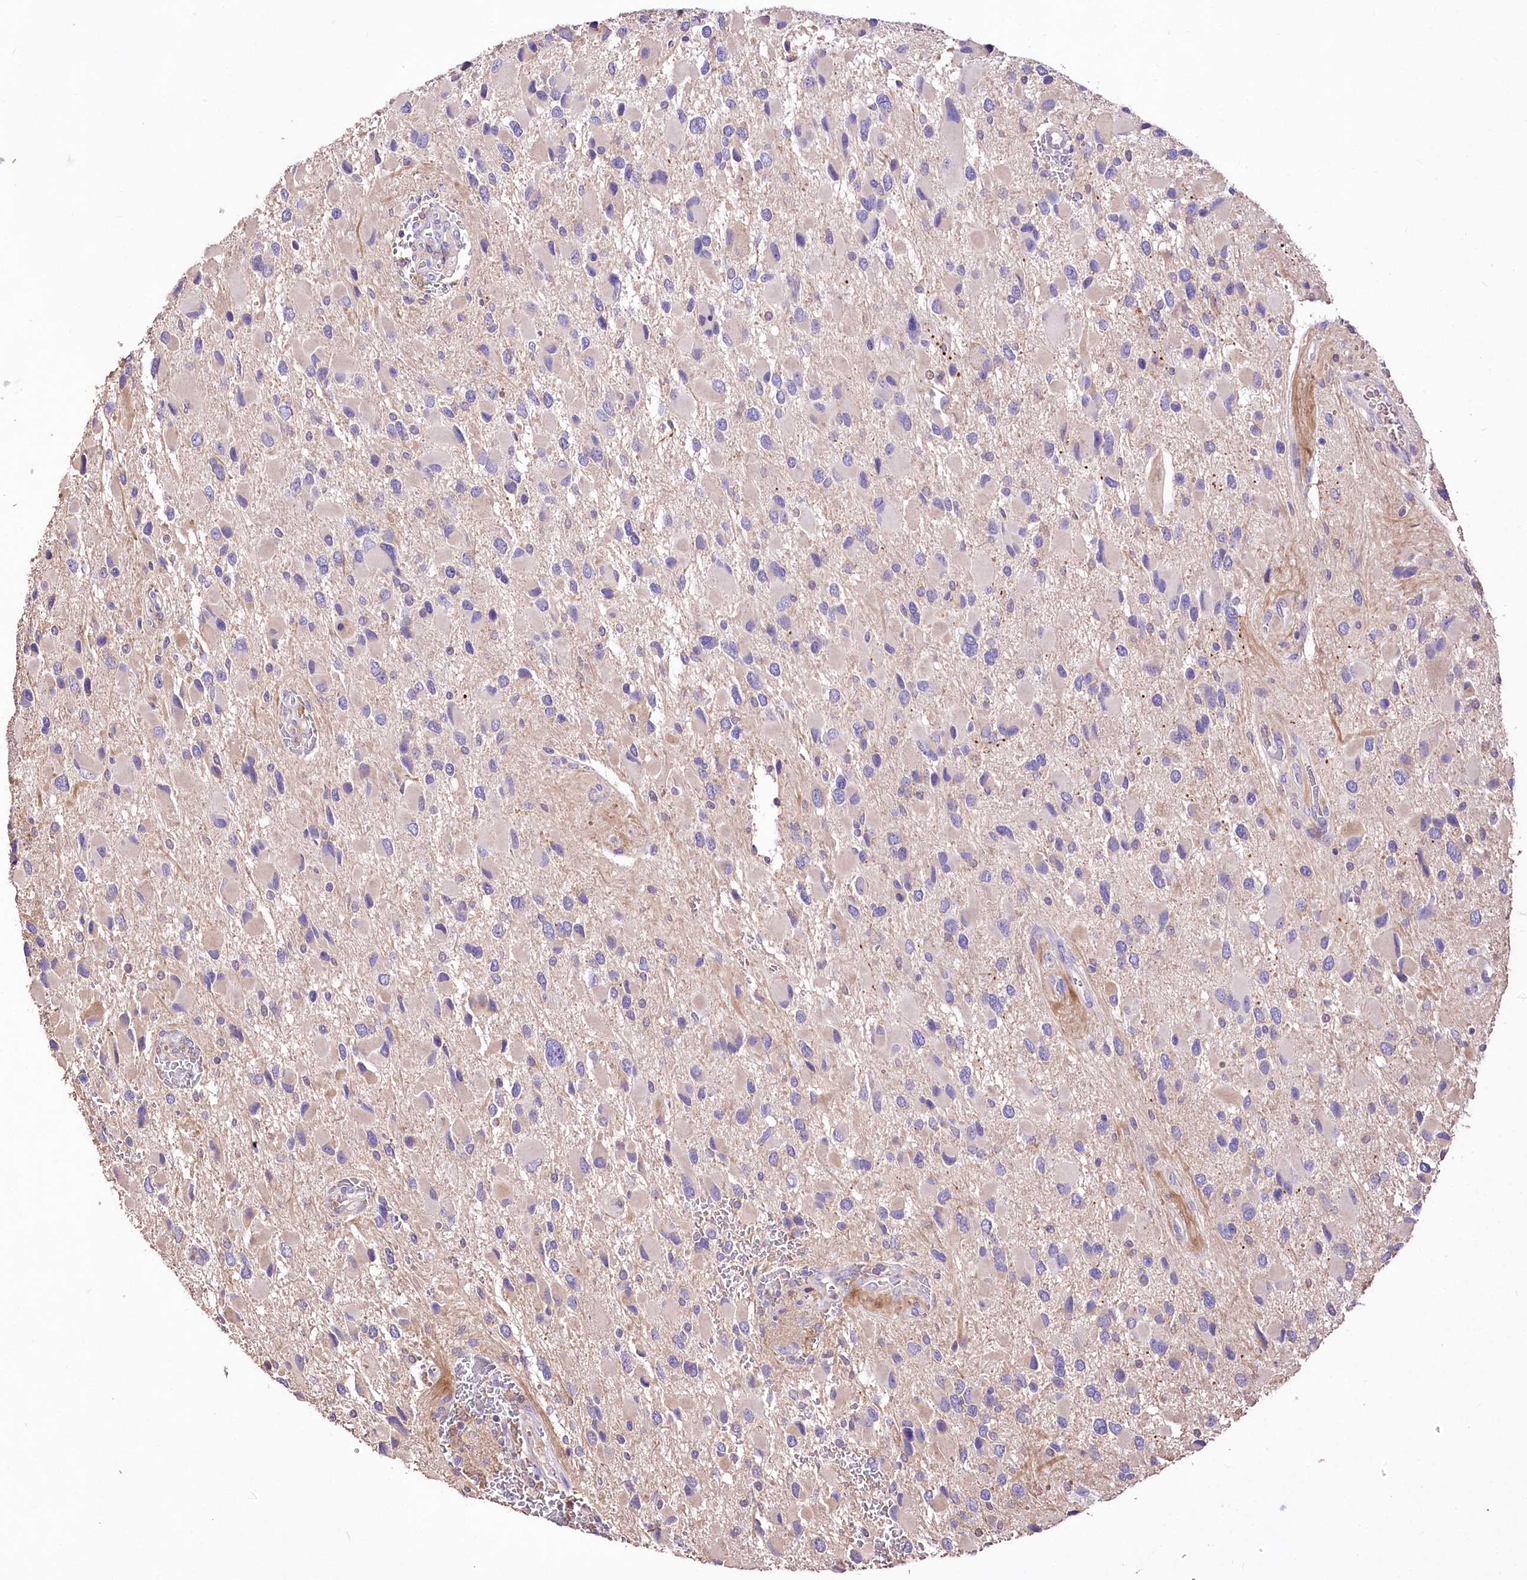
{"staining": {"intensity": "negative", "quantity": "none", "location": "none"}, "tissue": "glioma", "cell_type": "Tumor cells", "image_type": "cancer", "snomed": [{"axis": "morphology", "description": "Glioma, malignant, High grade"}, {"axis": "topography", "description": "Brain"}], "caption": "DAB (3,3'-diaminobenzidine) immunohistochemical staining of human high-grade glioma (malignant) demonstrates no significant positivity in tumor cells.", "gene": "PCYOX1L", "patient": {"sex": "male", "age": 53}}